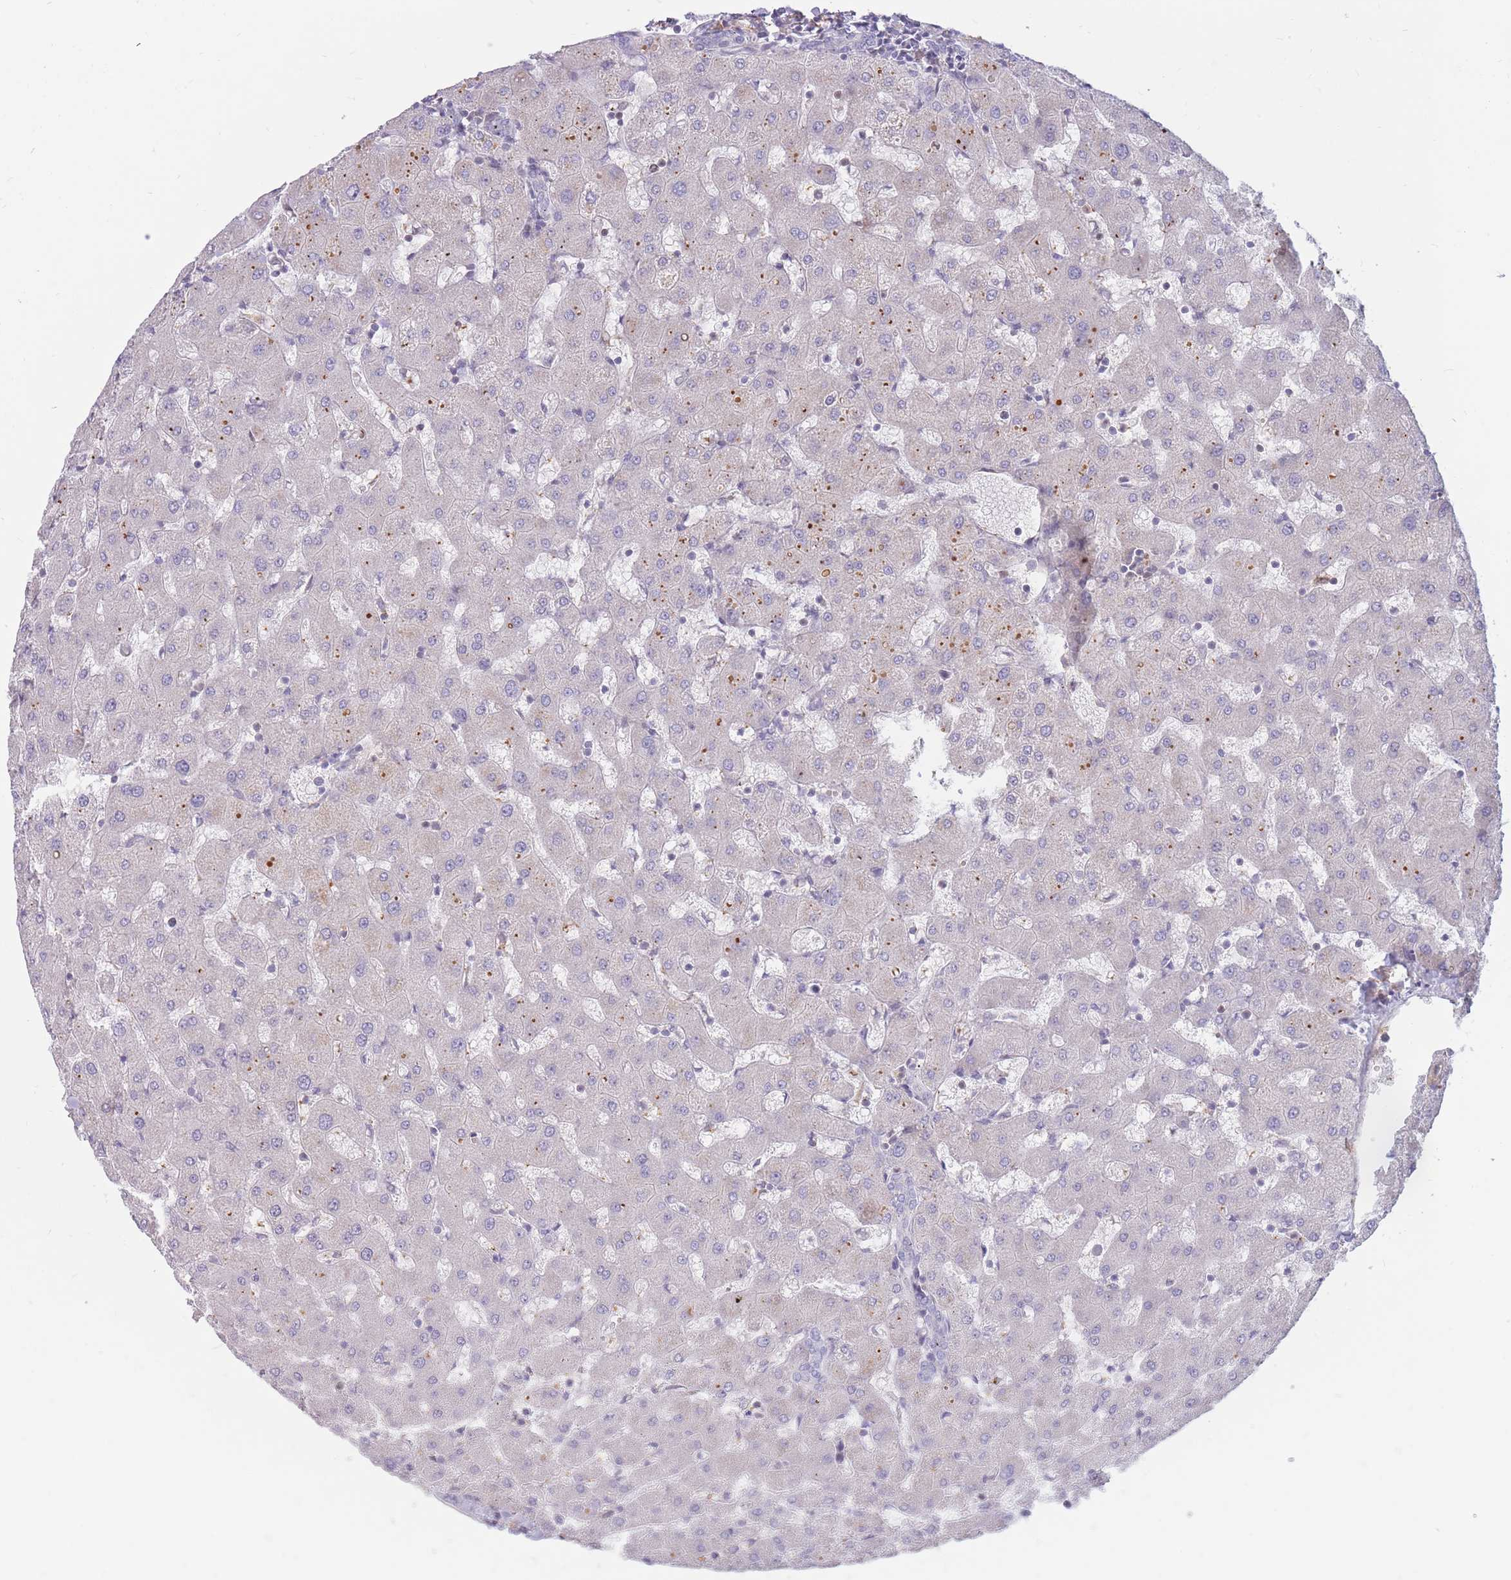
{"staining": {"intensity": "negative", "quantity": "none", "location": "none"}, "tissue": "liver", "cell_type": "Cholangiocytes", "image_type": "normal", "snomed": [{"axis": "morphology", "description": "Normal tissue, NOS"}, {"axis": "topography", "description": "Liver"}], "caption": "Human liver stained for a protein using immunohistochemistry (IHC) demonstrates no positivity in cholangiocytes.", "gene": "PTGDR", "patient": {"sex": "female", "age": 63}}